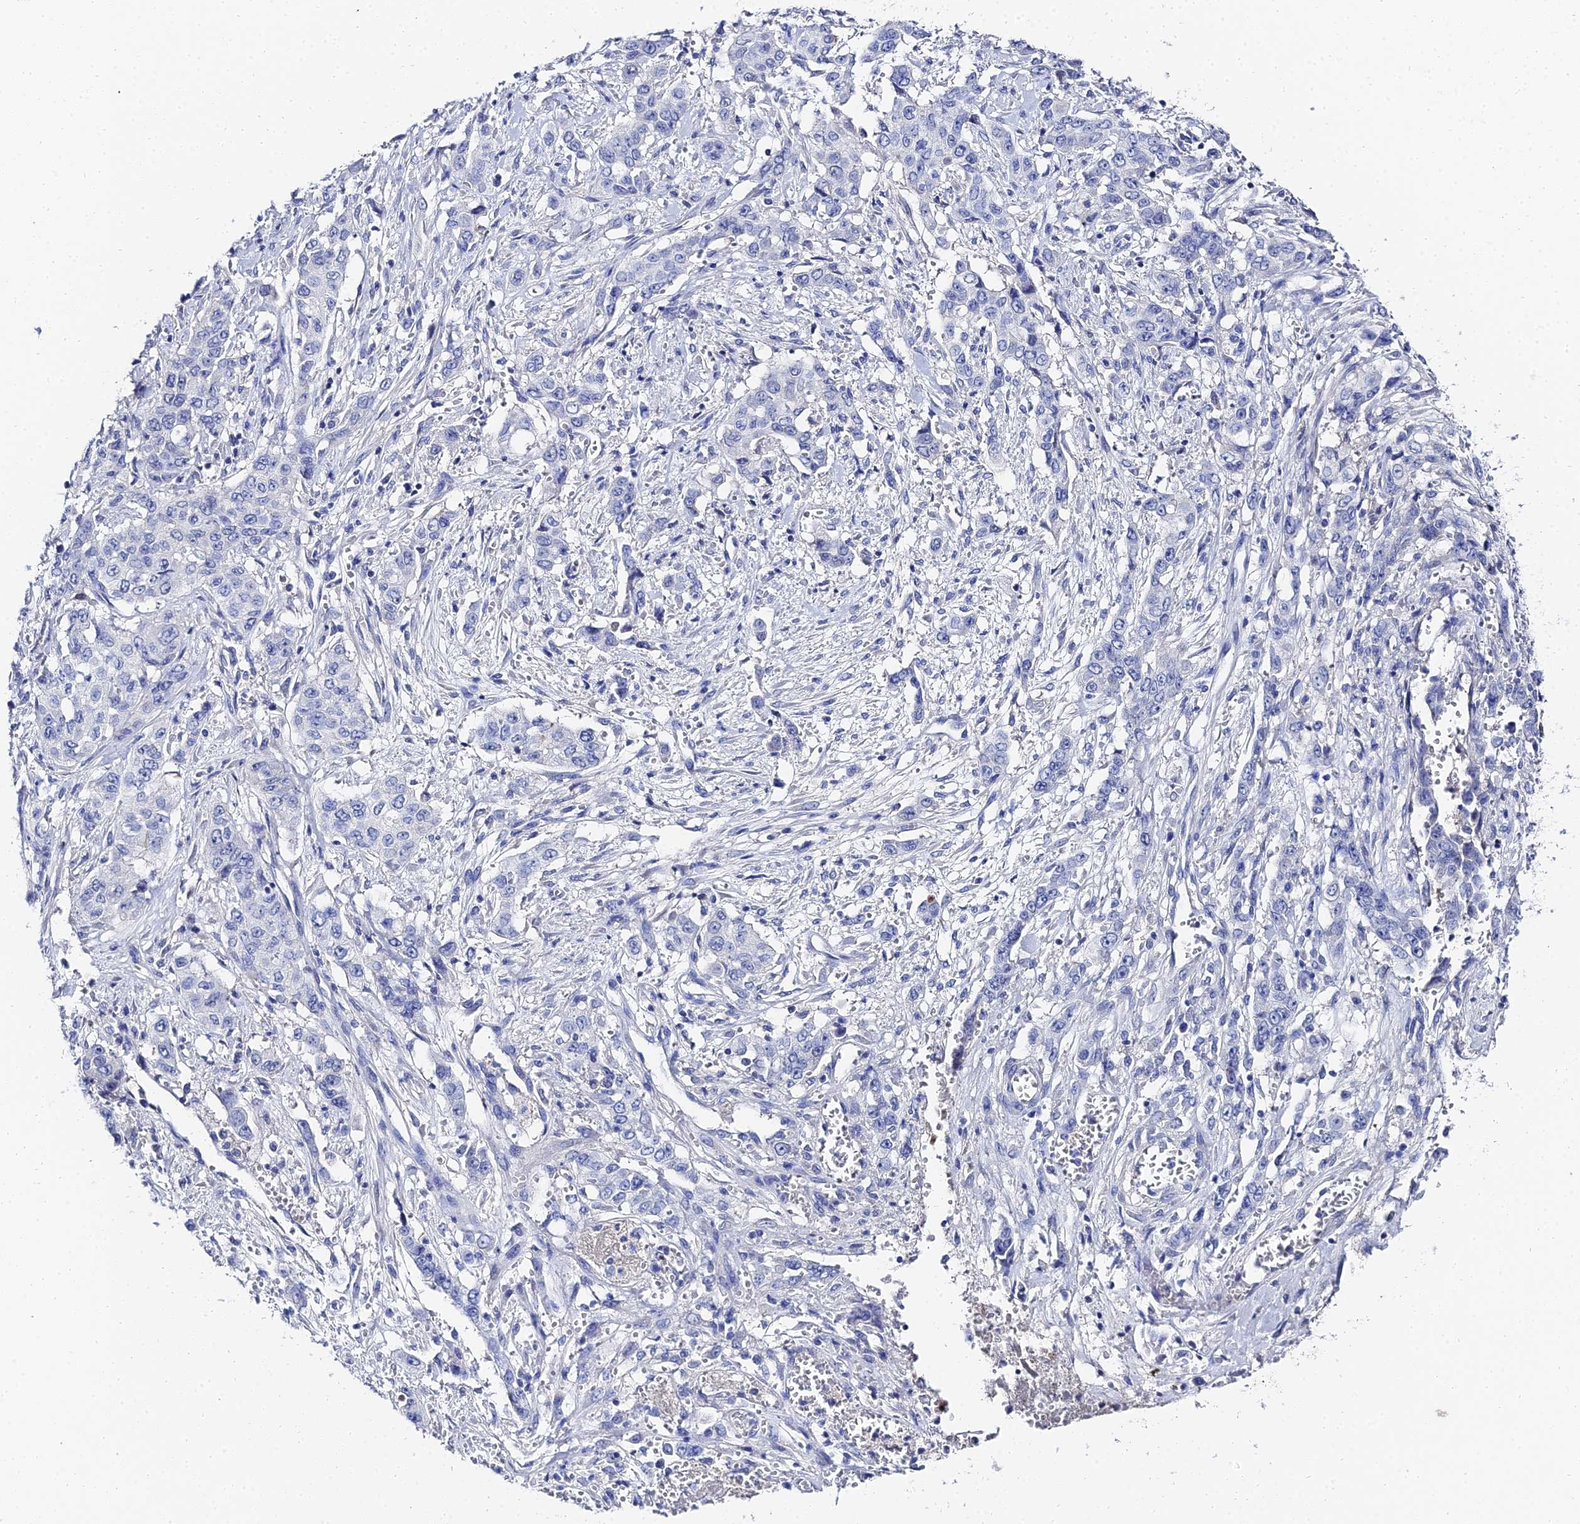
{"staining": {"intensity": "negative", "quantity": "none", "location": "none"}, "tissue": "stomach cancer", "cell_type": "Tumor cells", "image_type": "cancer", "snomed": [{"axis": "morphology", "description": "Normal tissue, NOS"}, {"axis": "morphology", "description": "Adenocarcinoma, NOS"}, {"axis": "topography", "description": "Stomach"}], "caption": "DAB immunohistochemical staining of human stomach cancer shows no significant staining in tumor cells.", "gene": "KRT17", "patient": {"sex": "female", "age": 64}}